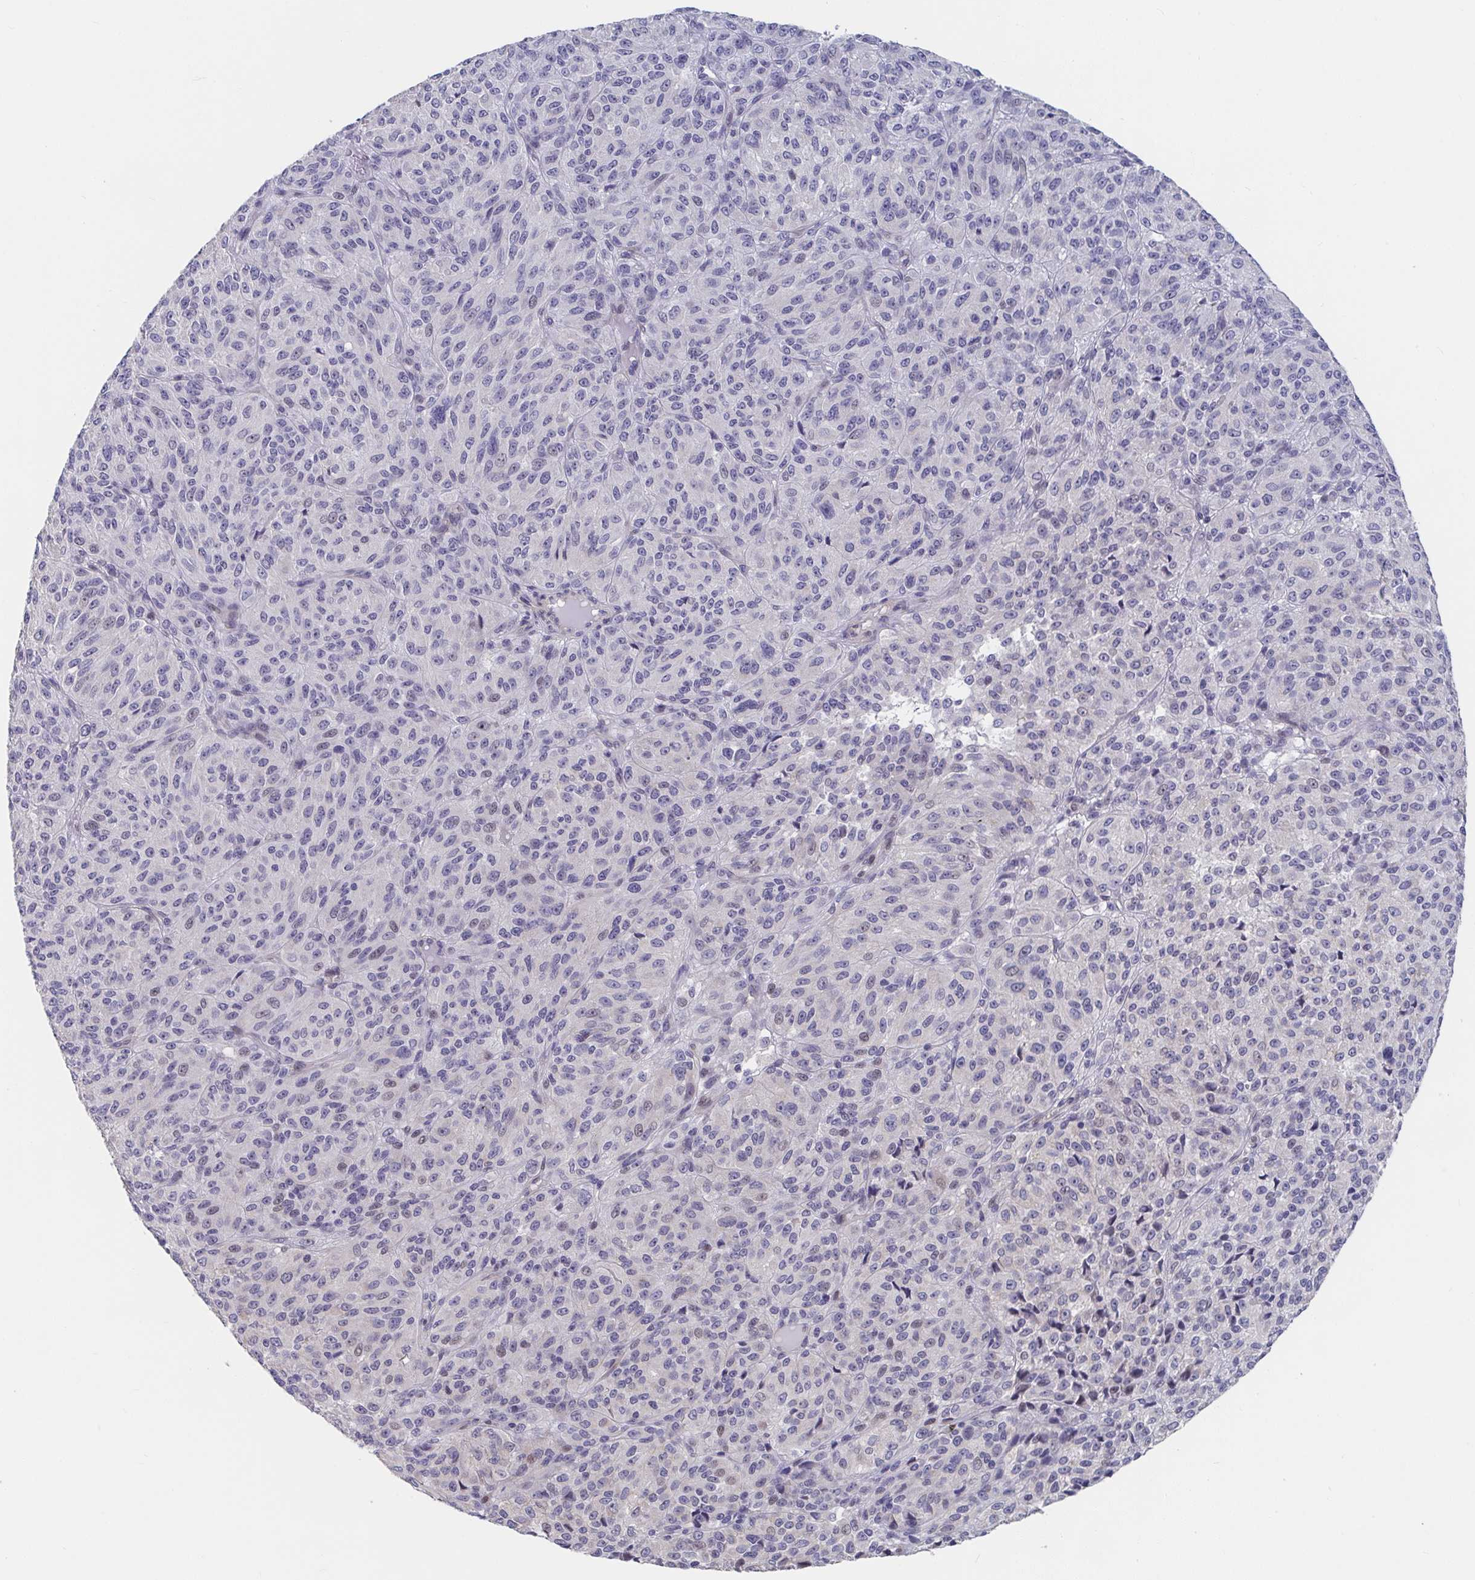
{"staining": {"intensity": "negative", "quantity": "none", "location": "none"}, "tissue": "melanoma", "cell_type": "Tumor cells", "image_type": "cancer", "snomed": [{"axis": "morphology", "description": "Malignant melanoma, Metastatic site"}, {"axis": "topography", "description": "Brain"}], "caption": "Immunohistochemistry of human melanoma shows no staining in tumor cells.", "gene": "FAM156B", "patient": {"sex": "female", "age": 56}}